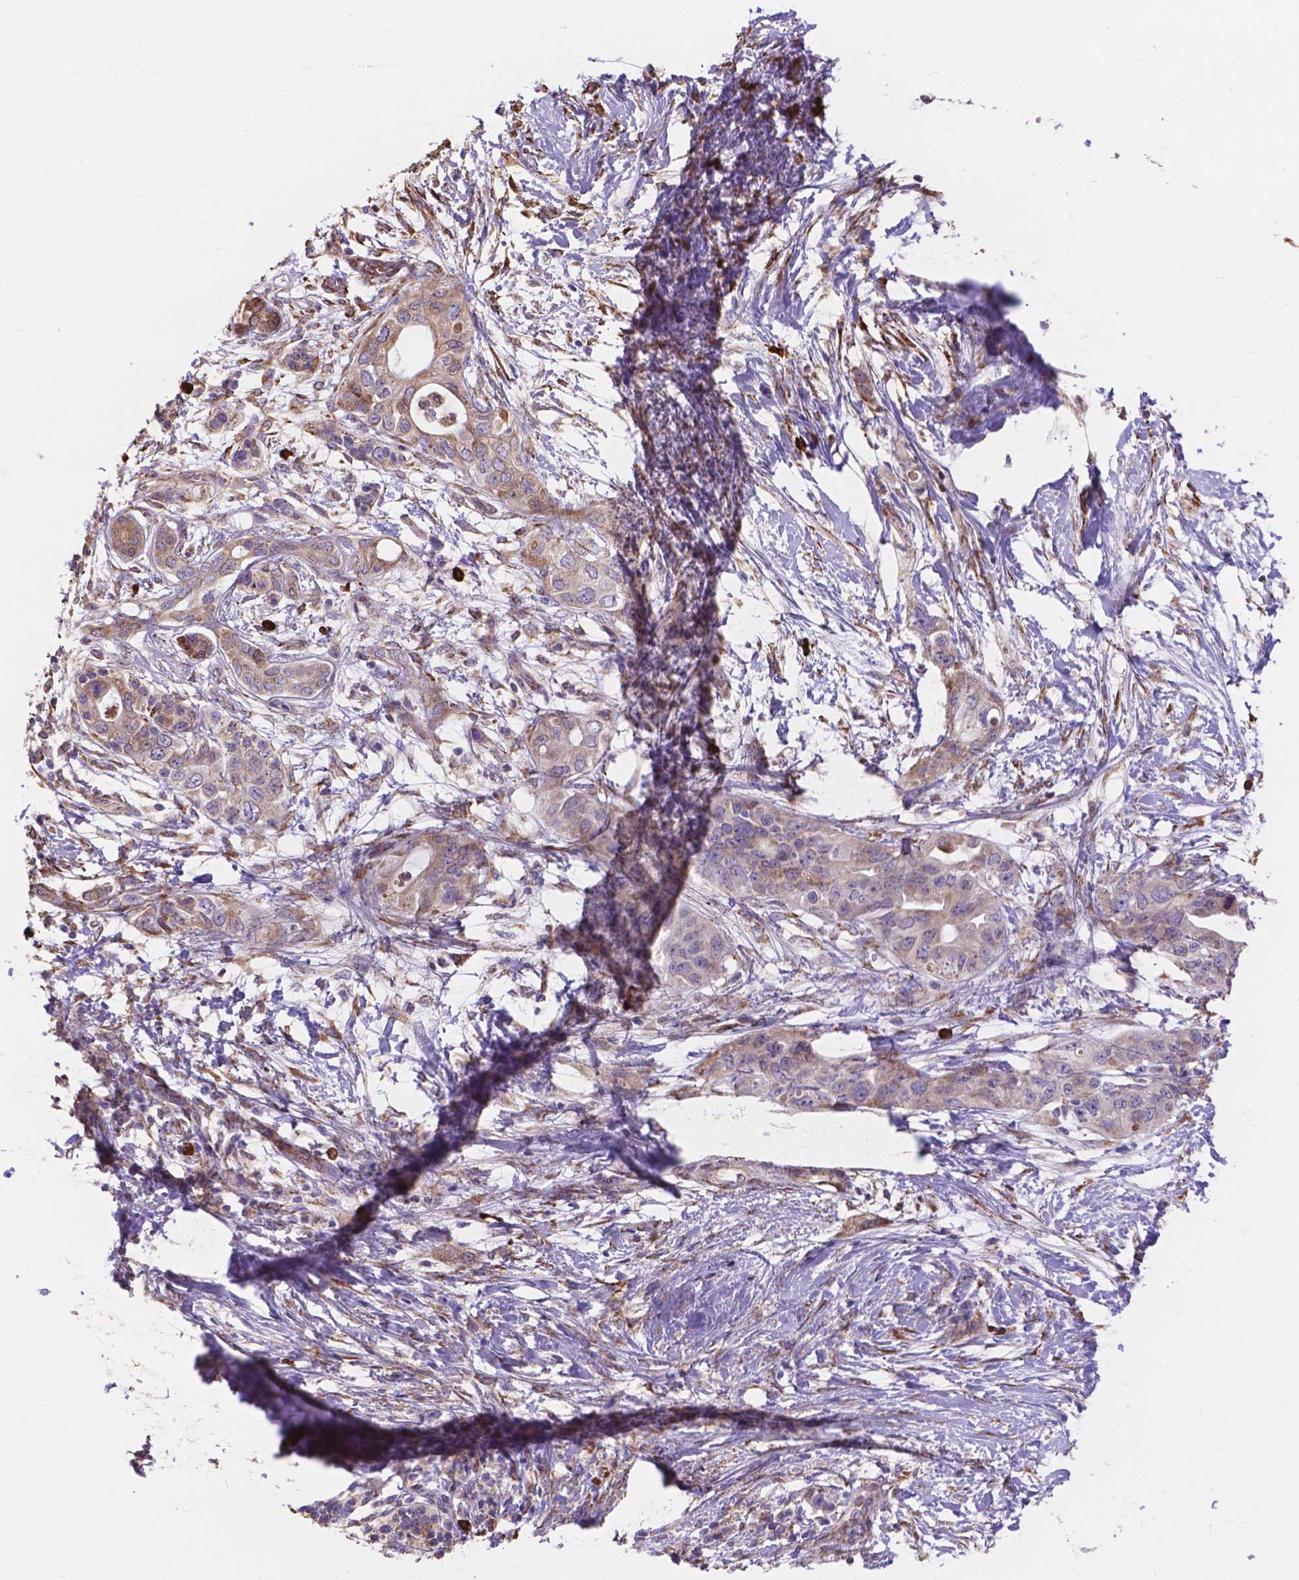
{"staining": {"intensity": "moderate", "quantity": "25%-75%", "location": "cytoplasmic/membranous"}, "tissue": "pancreatic cancer", "cell_type": "Tumor cells", "image_type": "cancer", "snomed": [{"axis": "morphology", "description": "Adenocarcinoma, NOS"}, {"axis": "topography", "description": "Pancreas"}], "caption": "The photomicrograph shows a brown stain indicating the presence of a protein in the cytoplasmic/membranous of tumor cells in adenocarcinoma (pancreatic).", "gene": "IPO11", "patient": {"sex": "female", "age": 72}}